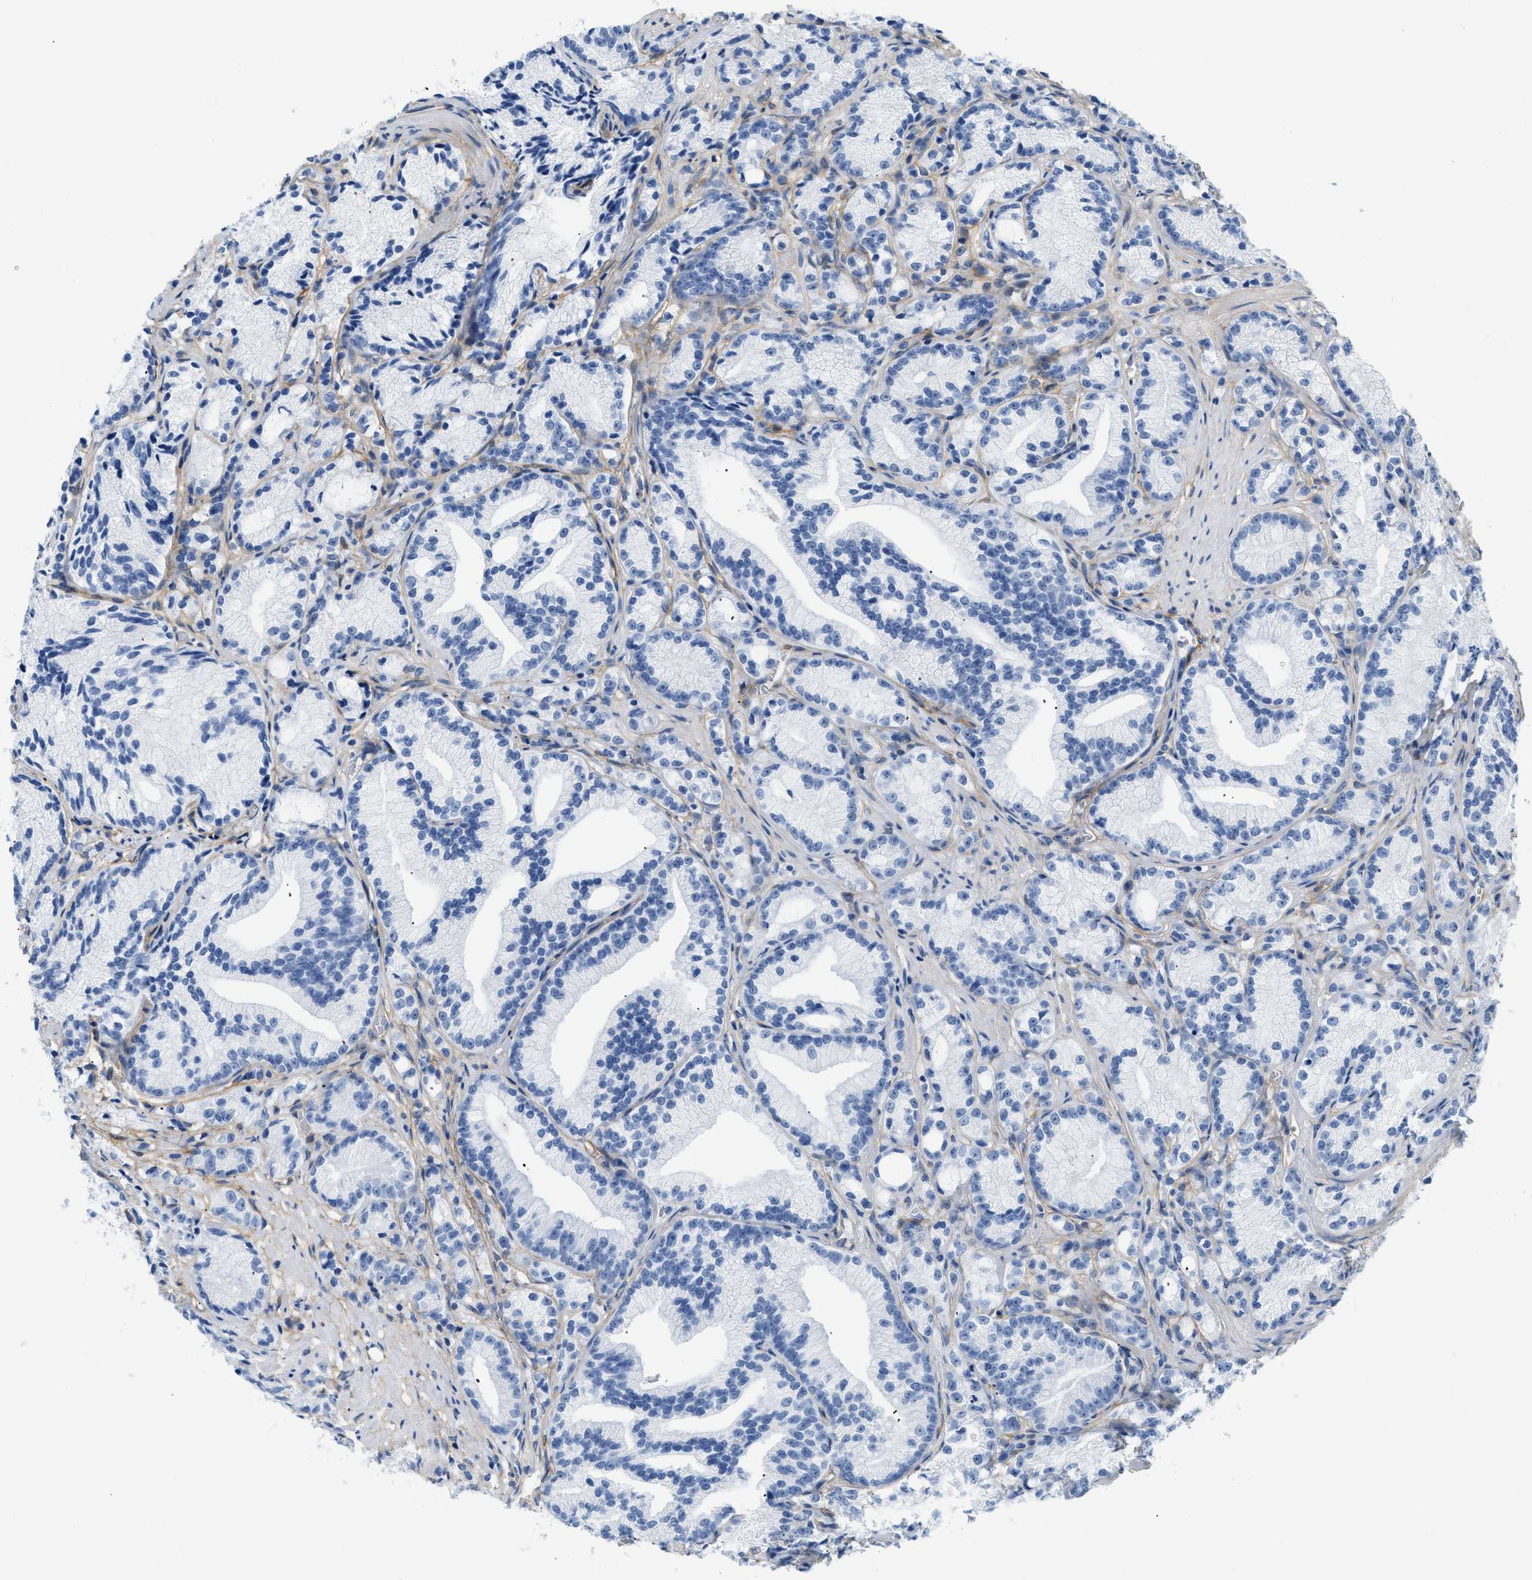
{"staining": {"intensity": "negative", "quantity": "none", "location": "none"}, "tissue": "prostate cancer", "cell_type": "Tumor cells", "image_type": "cancer", "snomed": [{"axis": "morphology", "description": "Adenocarcinoma, Low grade"}, {"axis": "topography", "description": "Prostate"}], "caption": "IHC of human prostate low-grade adenocarcinoma shows no staining in tumor cells. (DAB (3,3'-diaminobenzidine) IHC visualized using brightfield microscopy, high magnification).", "gene": "PDGFRB", "patient": {"sex": "male", "age": 89}}